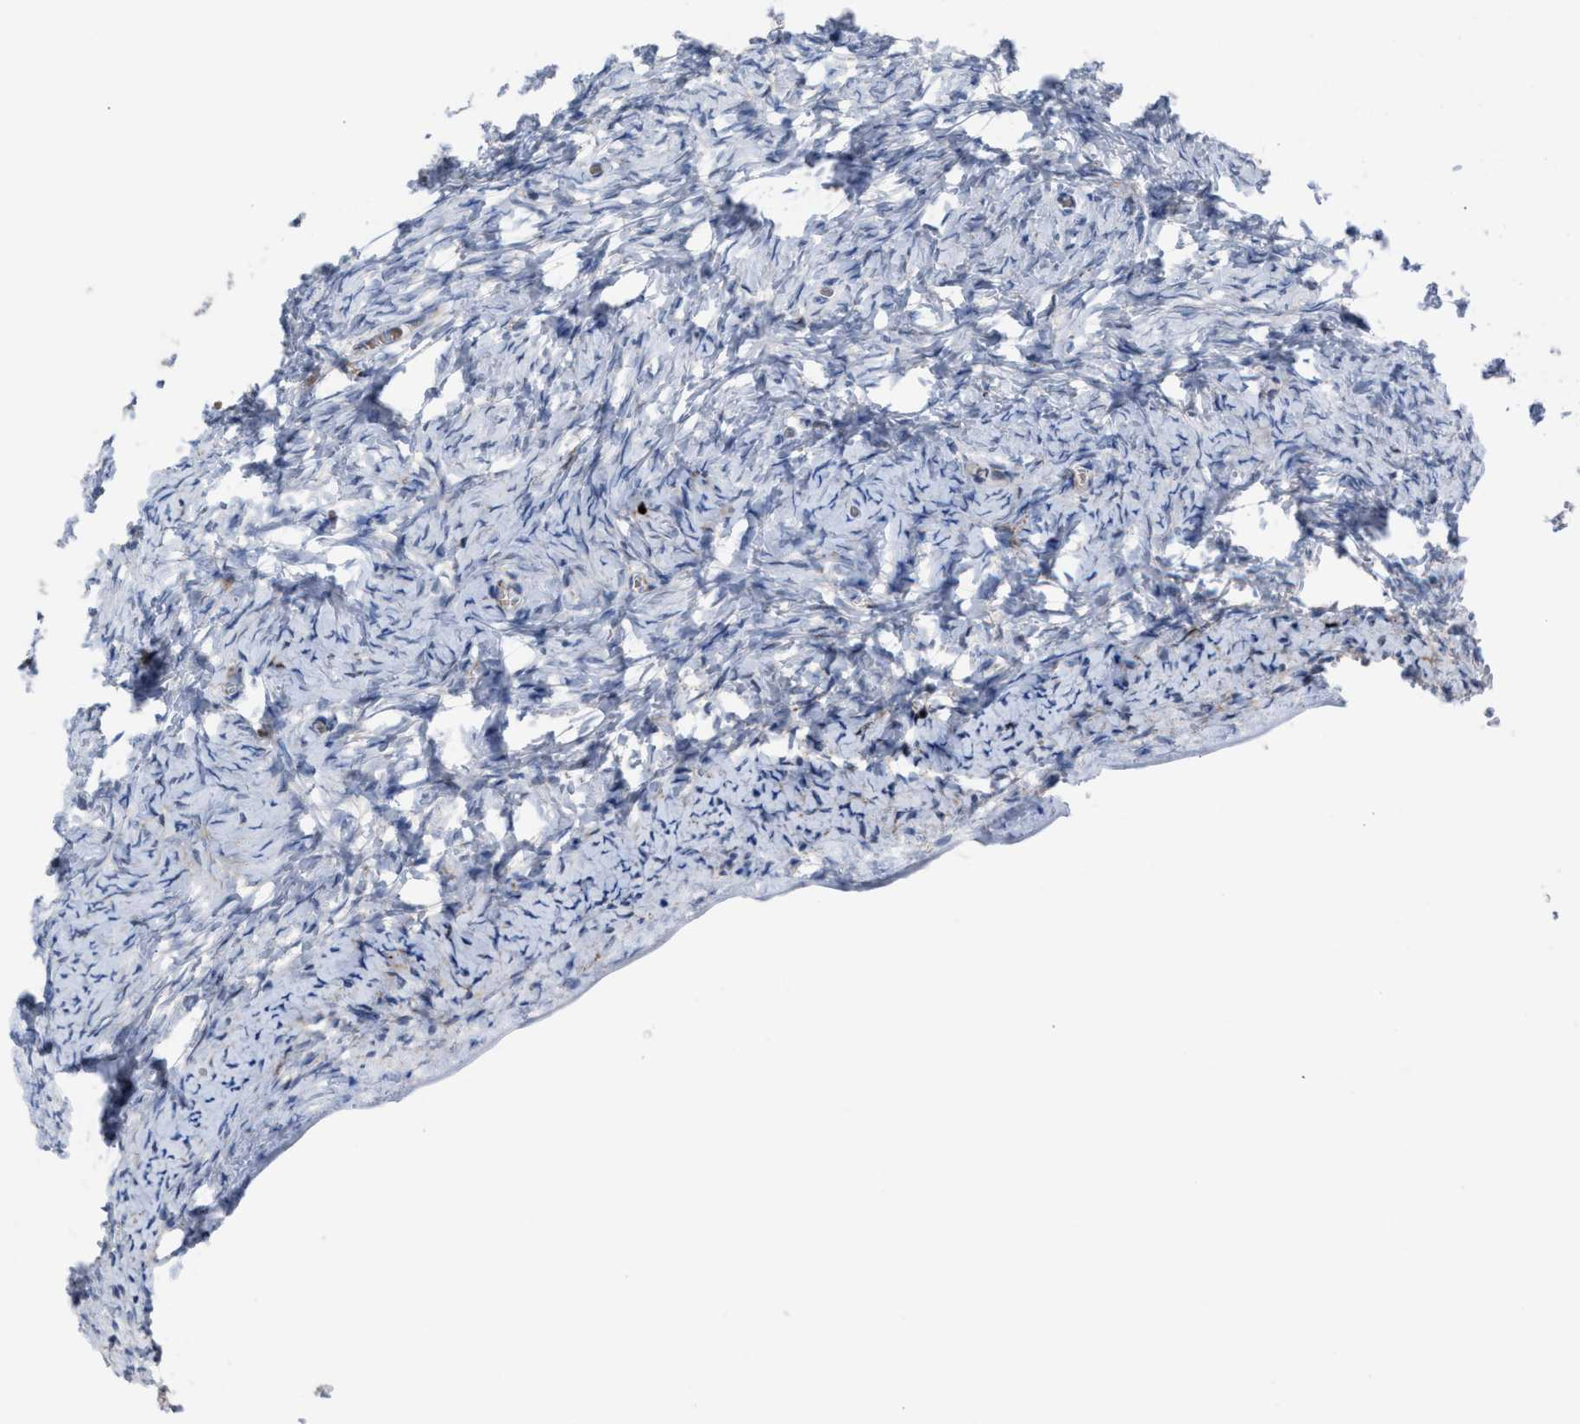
{"staining": {"intensity": "negative", "quantity": "none", "location": "none"}, "tissue": "ovary", "cell_type": "Ovarian stroma cells", "image_type": "normal", "snomed": [{"axis": "morphology", "description": "Normal tissue, NOS"}, {"axis": "topography", "description": "Ovary"}], "caption": "High magnification brightfield microscopy of unremarkable ovary stained with DAB (3,3'-diaminobenzidine) (brown) and counterstained with hematoxylin (blue): ovarian stroma cells show no significant expression. (Immunohistochemistry, brightfield microscopy, high magnification).", "gene": "SLC47A1", "patient": {"sex": "female", "age": 27}}